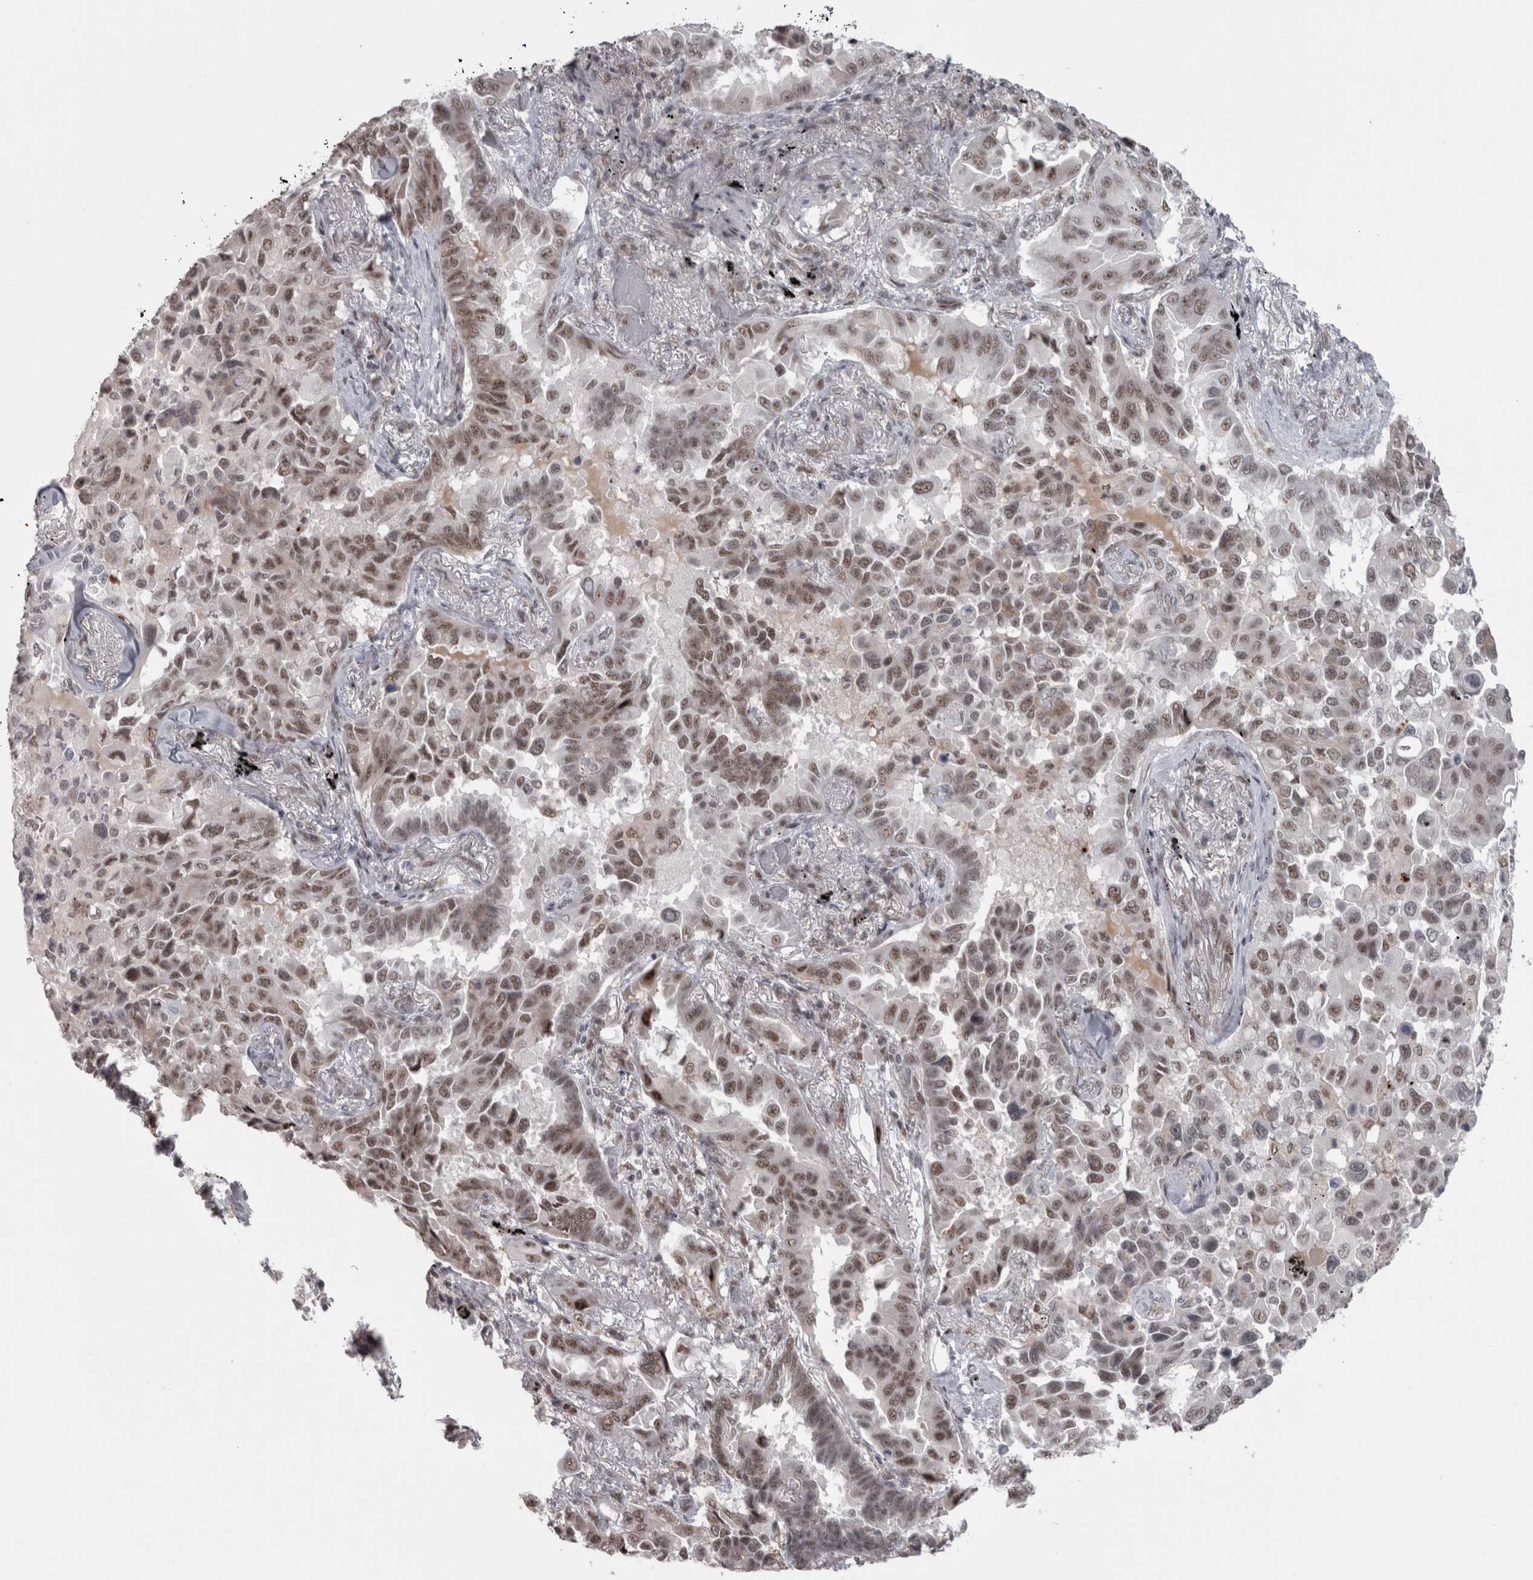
{"staining": {"intensity": "moderate", "quantity": "25%-75%", "location": "nuclear"}, "tissue": "lung cancer", "cell_type": "Tumor cells", "image_type": "cancer", "snomed": [{"axis": "morphology", "description": "Adenocarcinoma, NOS"}, {"axis": "topography", "description": "Lung"}], "caption": "Immunohistochemistry (IHC) photomicrograph of neoplastic tissue: human lung adenocarcinoma stained using immunohistochemistry (IHC) displays medium levels of moderate protein expression localized specifically in the nuclear of tumor cells, appearing as a nuclear brown color.", "gene": "MICU3", "patient": {"sex": "female", "age": 67}}